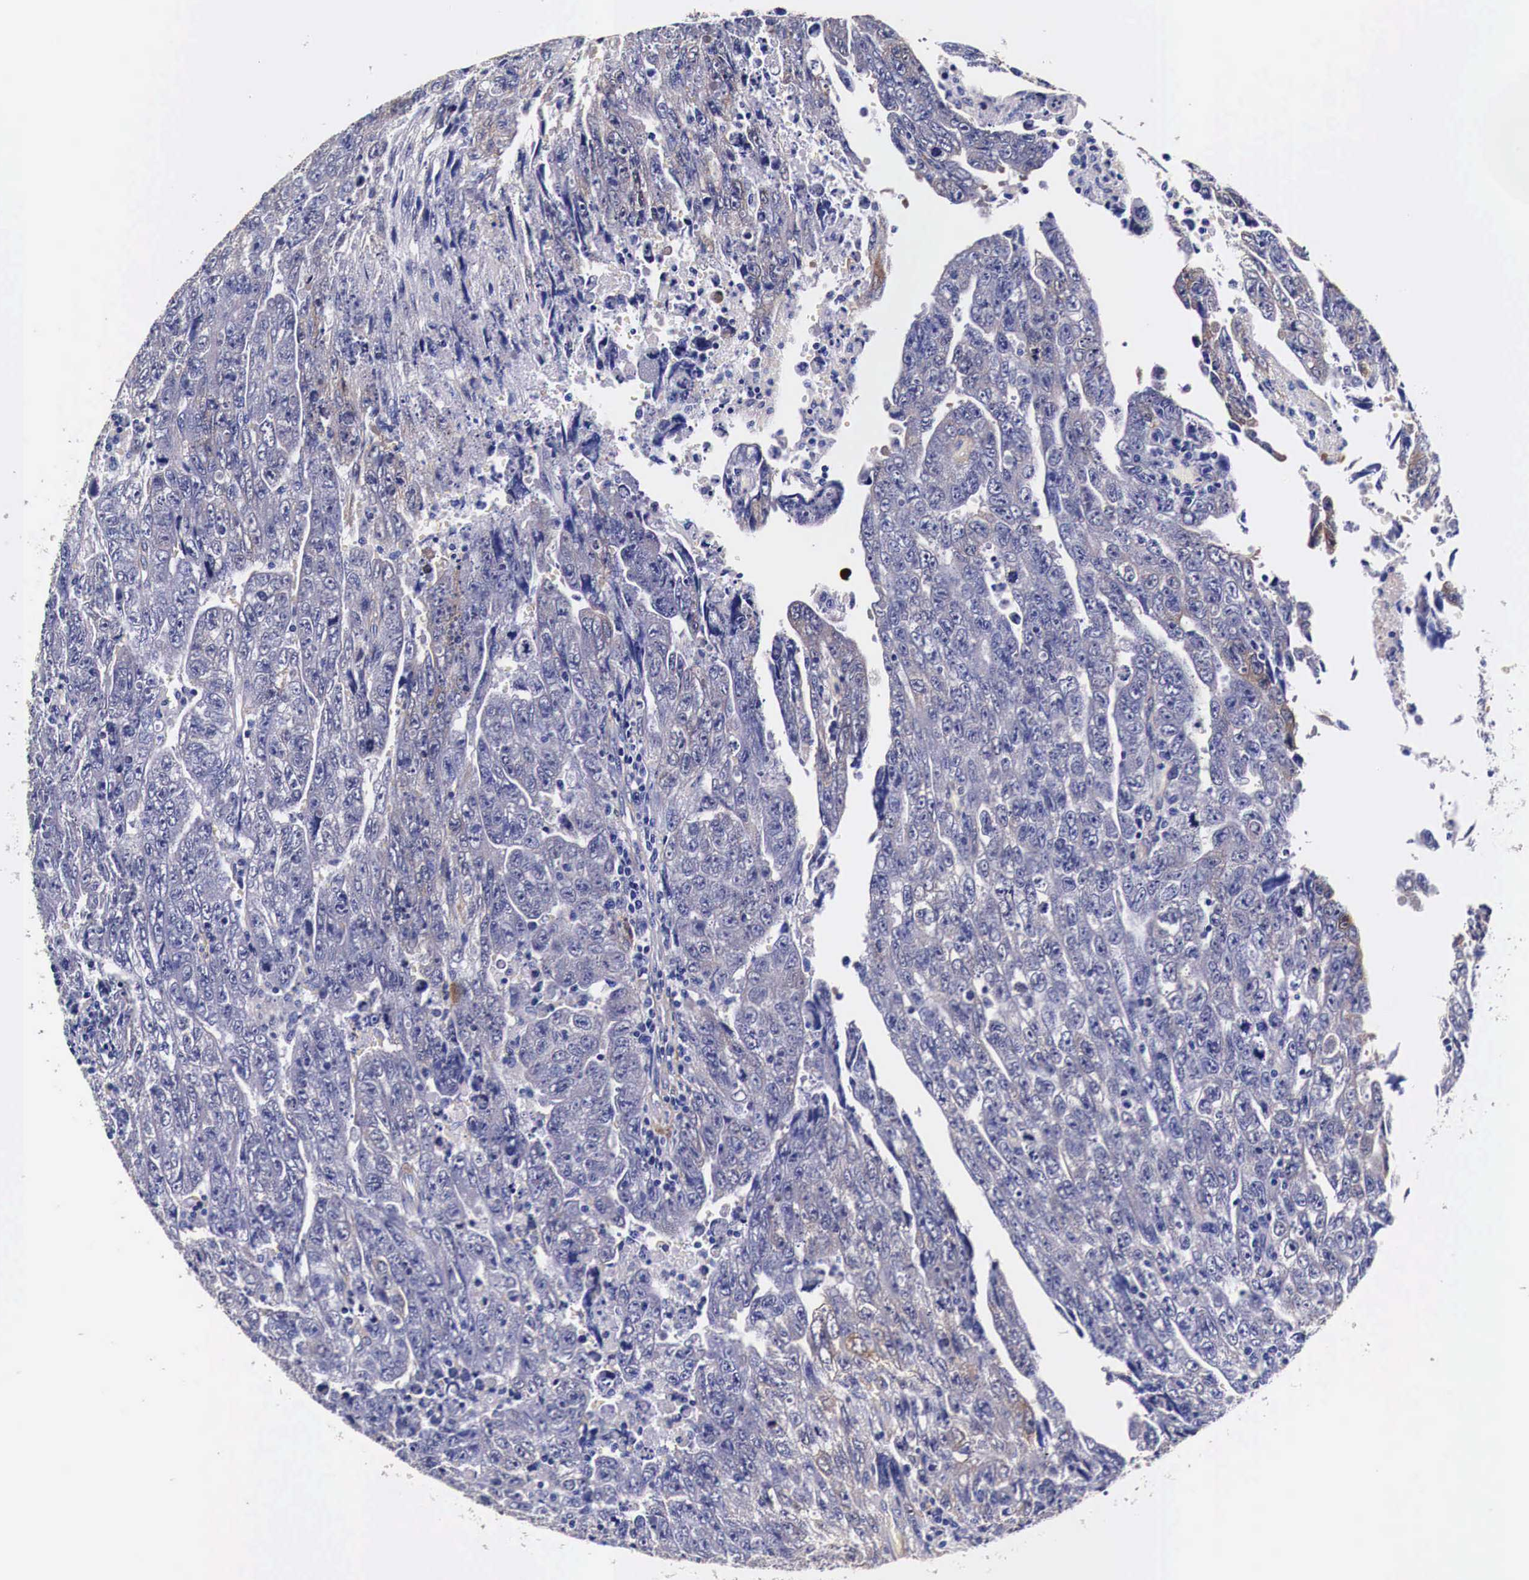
{"staining": {"intensity": "weak", "quantity": "<25%", "location": "cytoplasmic/membranous"}, "tissue": "testis cancer", "cell_type": "Tumor cells", "image_type": "cancer", "snomed": [{"axis": "morphology", "description": "Carcinoma, Embryonal, NOS"}, {"axis": "topography", "description": "Testis"}], "caption": "IHC micrograph of human embryonal carcinoma (testis) stained for a protein (brown), which reveals no positivity in tumor cells.", "gene": "HSPB1", "patient": {"sex": "male", "age": 28}}